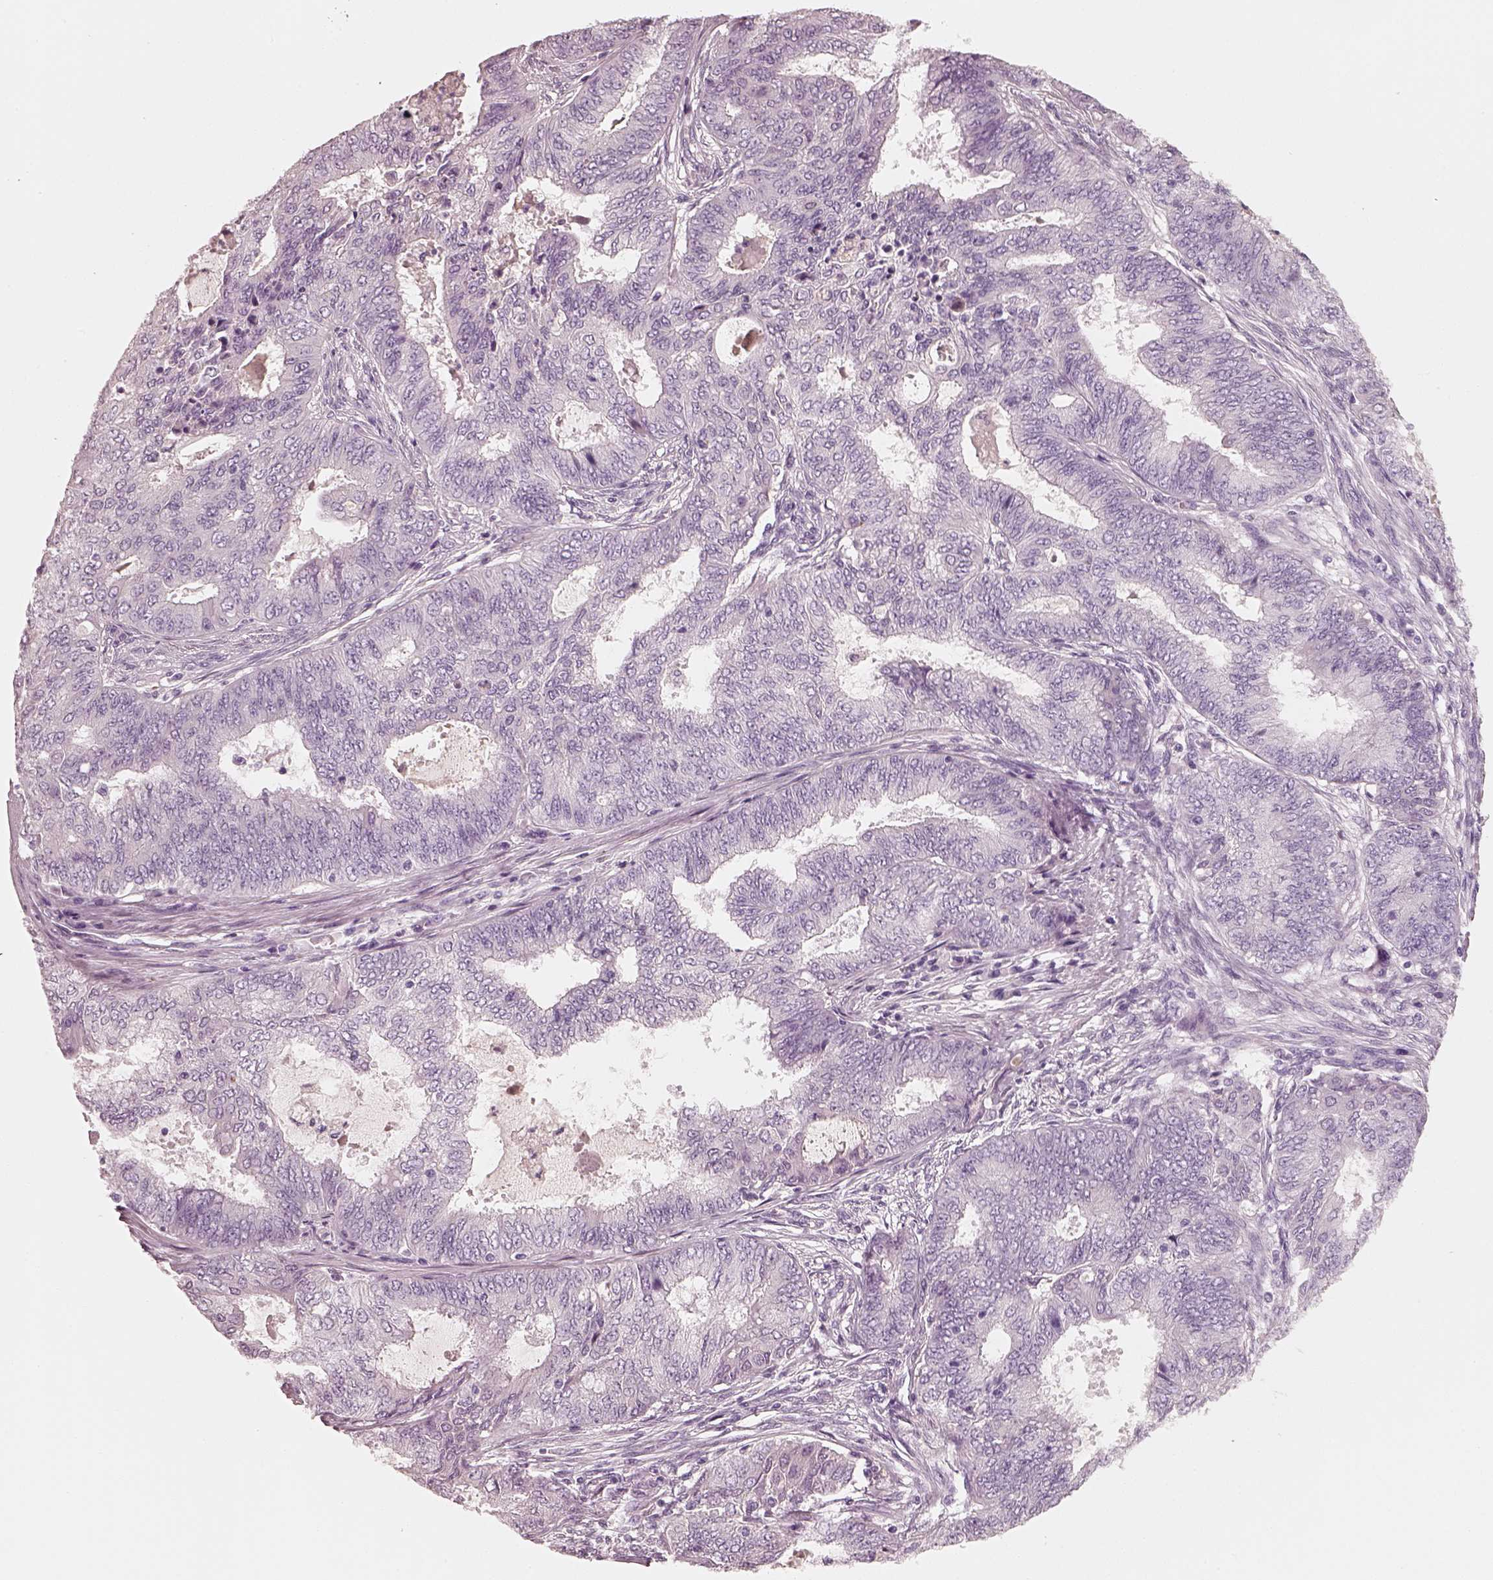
{"staining": {"intensity": "negative", "quantity": "none", "location": "none"}, "tissue": "endometrial cancer", "cell_type": "Tumor cells", "image_type": "cancer", "snomed": [{"axis": "morphology", "description": "Adenocarcinoma, NOS"}, {"axis": "topography", "description": "Endometrium"}], "caption": "IHC histopathology image of adenocarcinoma (endometrial) stained for a protein (brown), which demonstrates no staining in tumor cells.", "gene": "RS1", "patient": {"sex": "female", "age": 62}}